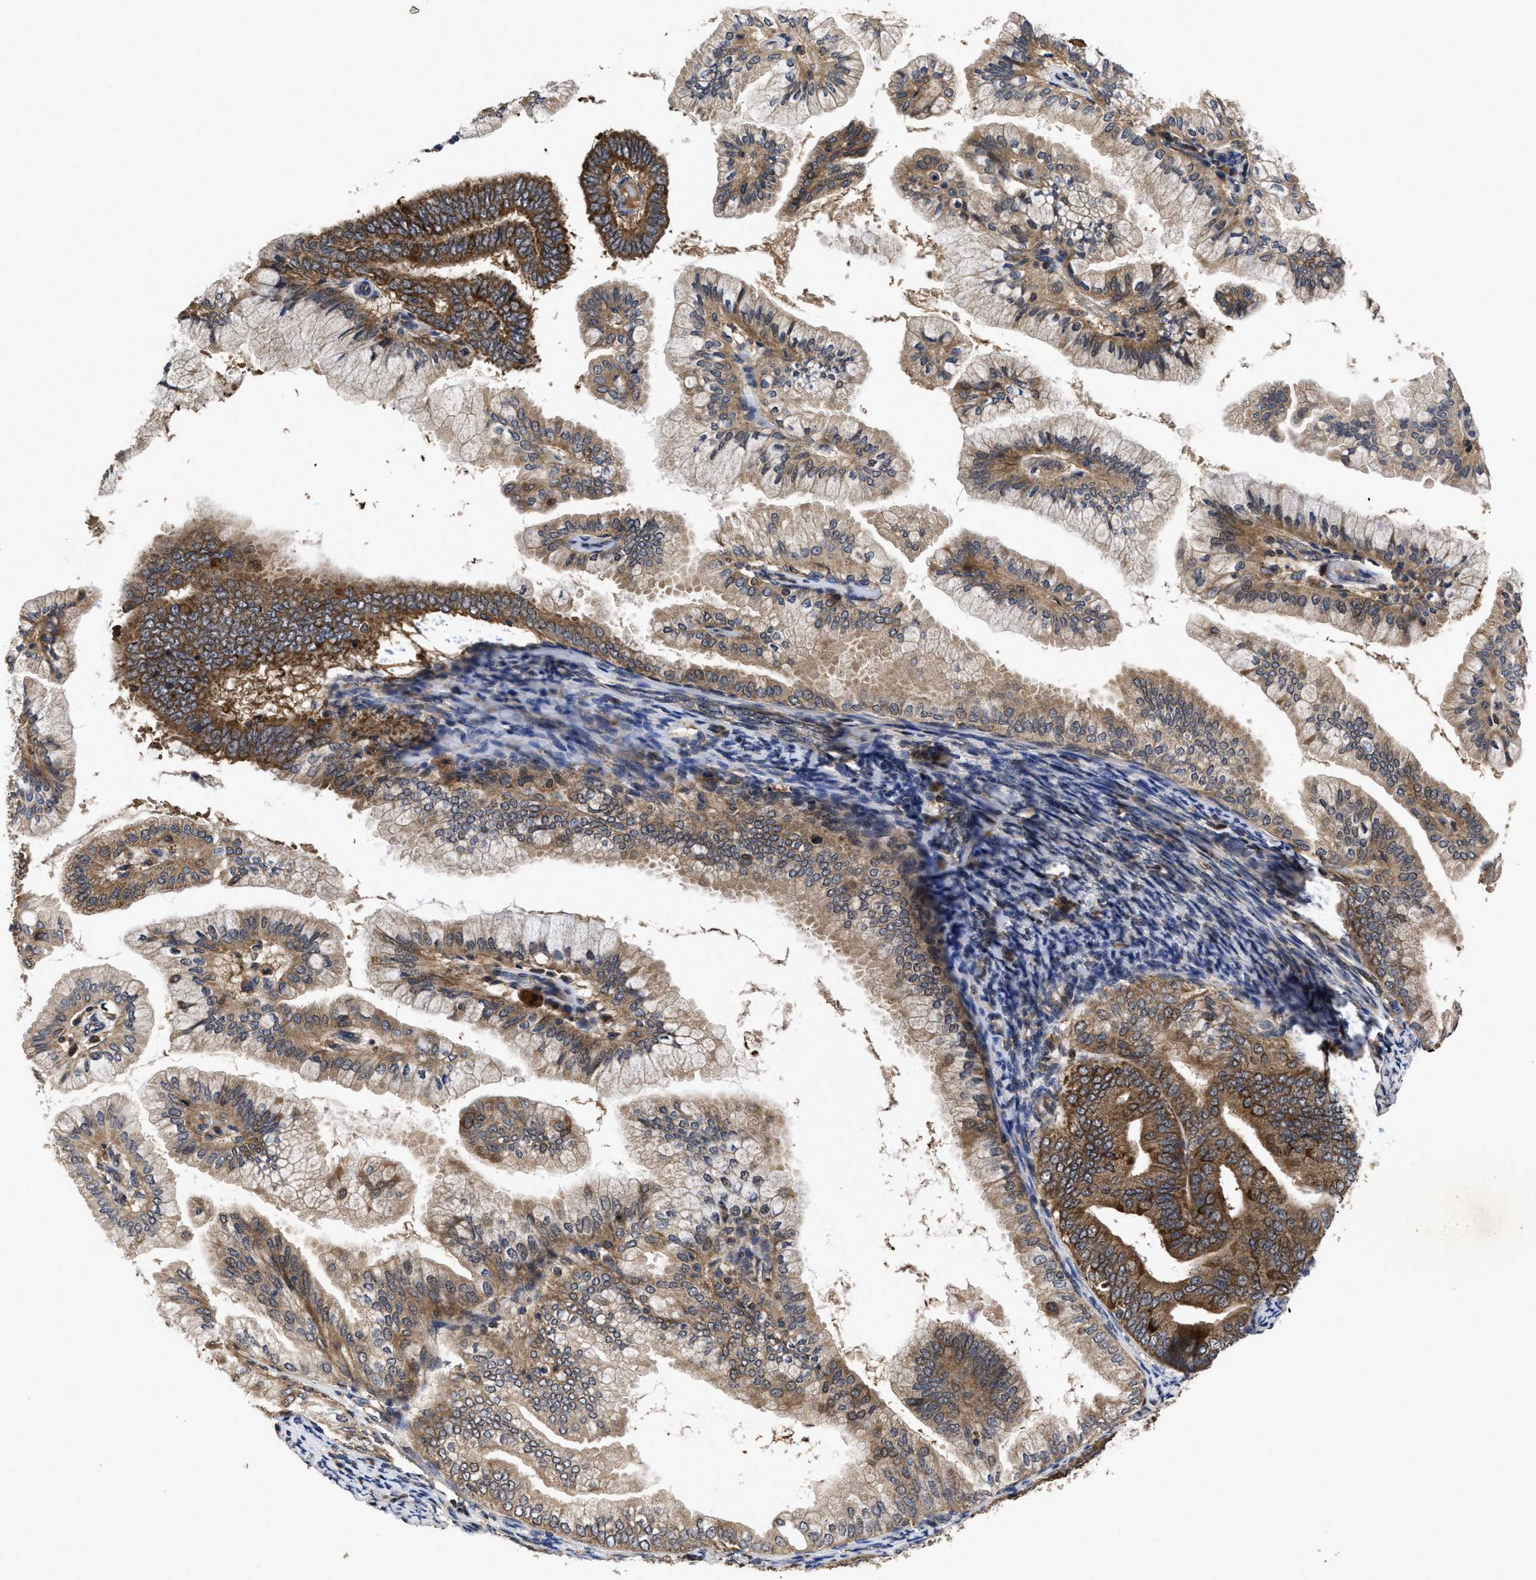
{"staining": {"intensity": "moderate", "quantity": ">75%", "location": "cytoplasmic/membranous"}, "tissue": "endometrial cancer", "cell_type": "Tumor cells", "image_type": "cancer", "snomed": [{"axis": "morphology", "description": "Adenocarcinoma, NOS"}, {"axis": "topography", "description": "Endometrium"}], "caption": "Immunohistochemical staining of endometrial cancer (adenocarcinoma) exhibits medium levels of moderate cytoplasmic/membranous positivity in approximately >75% of tumor cells.", "gene": "LRRC3", "patient": {"sex": "female", "age": 63}}